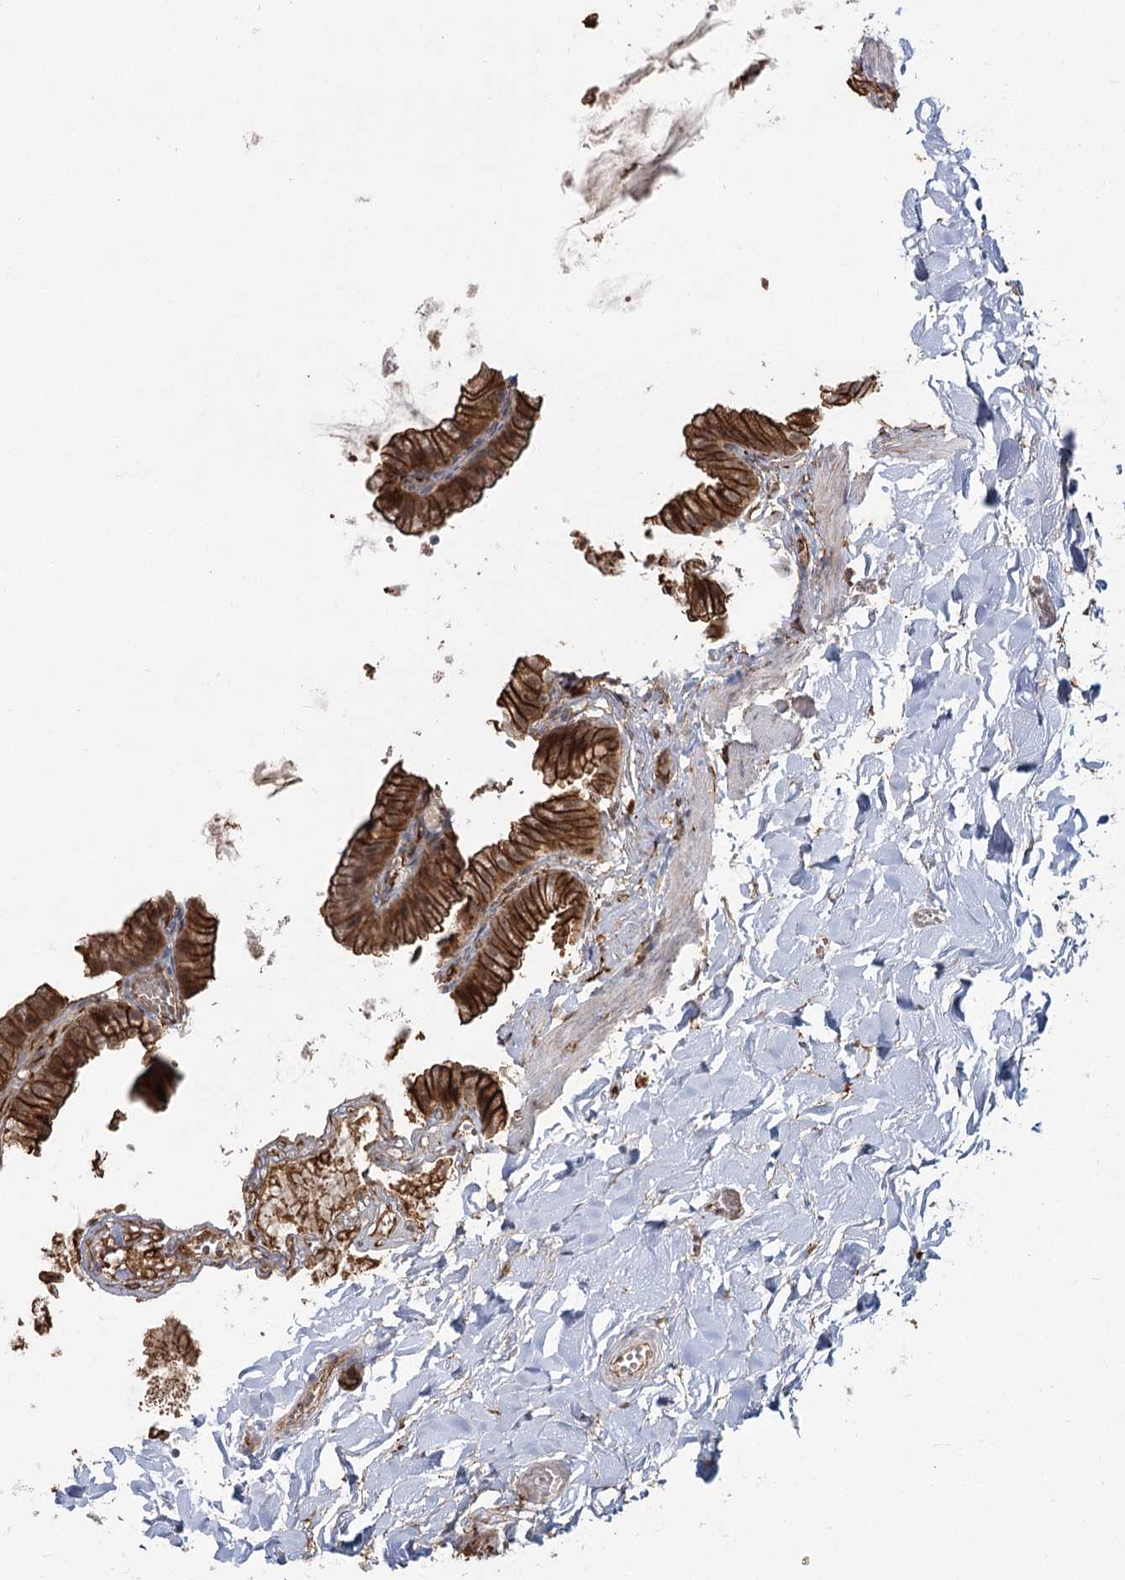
{"staining": {"intensity": "strong", "quantity": ">75%", "location": "cytoplasmic/membranous"}, "tissue": "gallbladder", "cell_type": "Glandular cells", "image_type": "normal", "snomed": [{"axis": "morphology", "description": "Normal tissue, NOS"}, {"axis": "topography", "description": "Gallbladder"}], "caption": "Immunohistochemical staining of unremarkable human gallbladder demonstrates strong cytoplasmic/membranous protein positivity in about >75% of glandular cells.", "gene": "RPP14", "patient": {"sex": "male", "age": 38}}